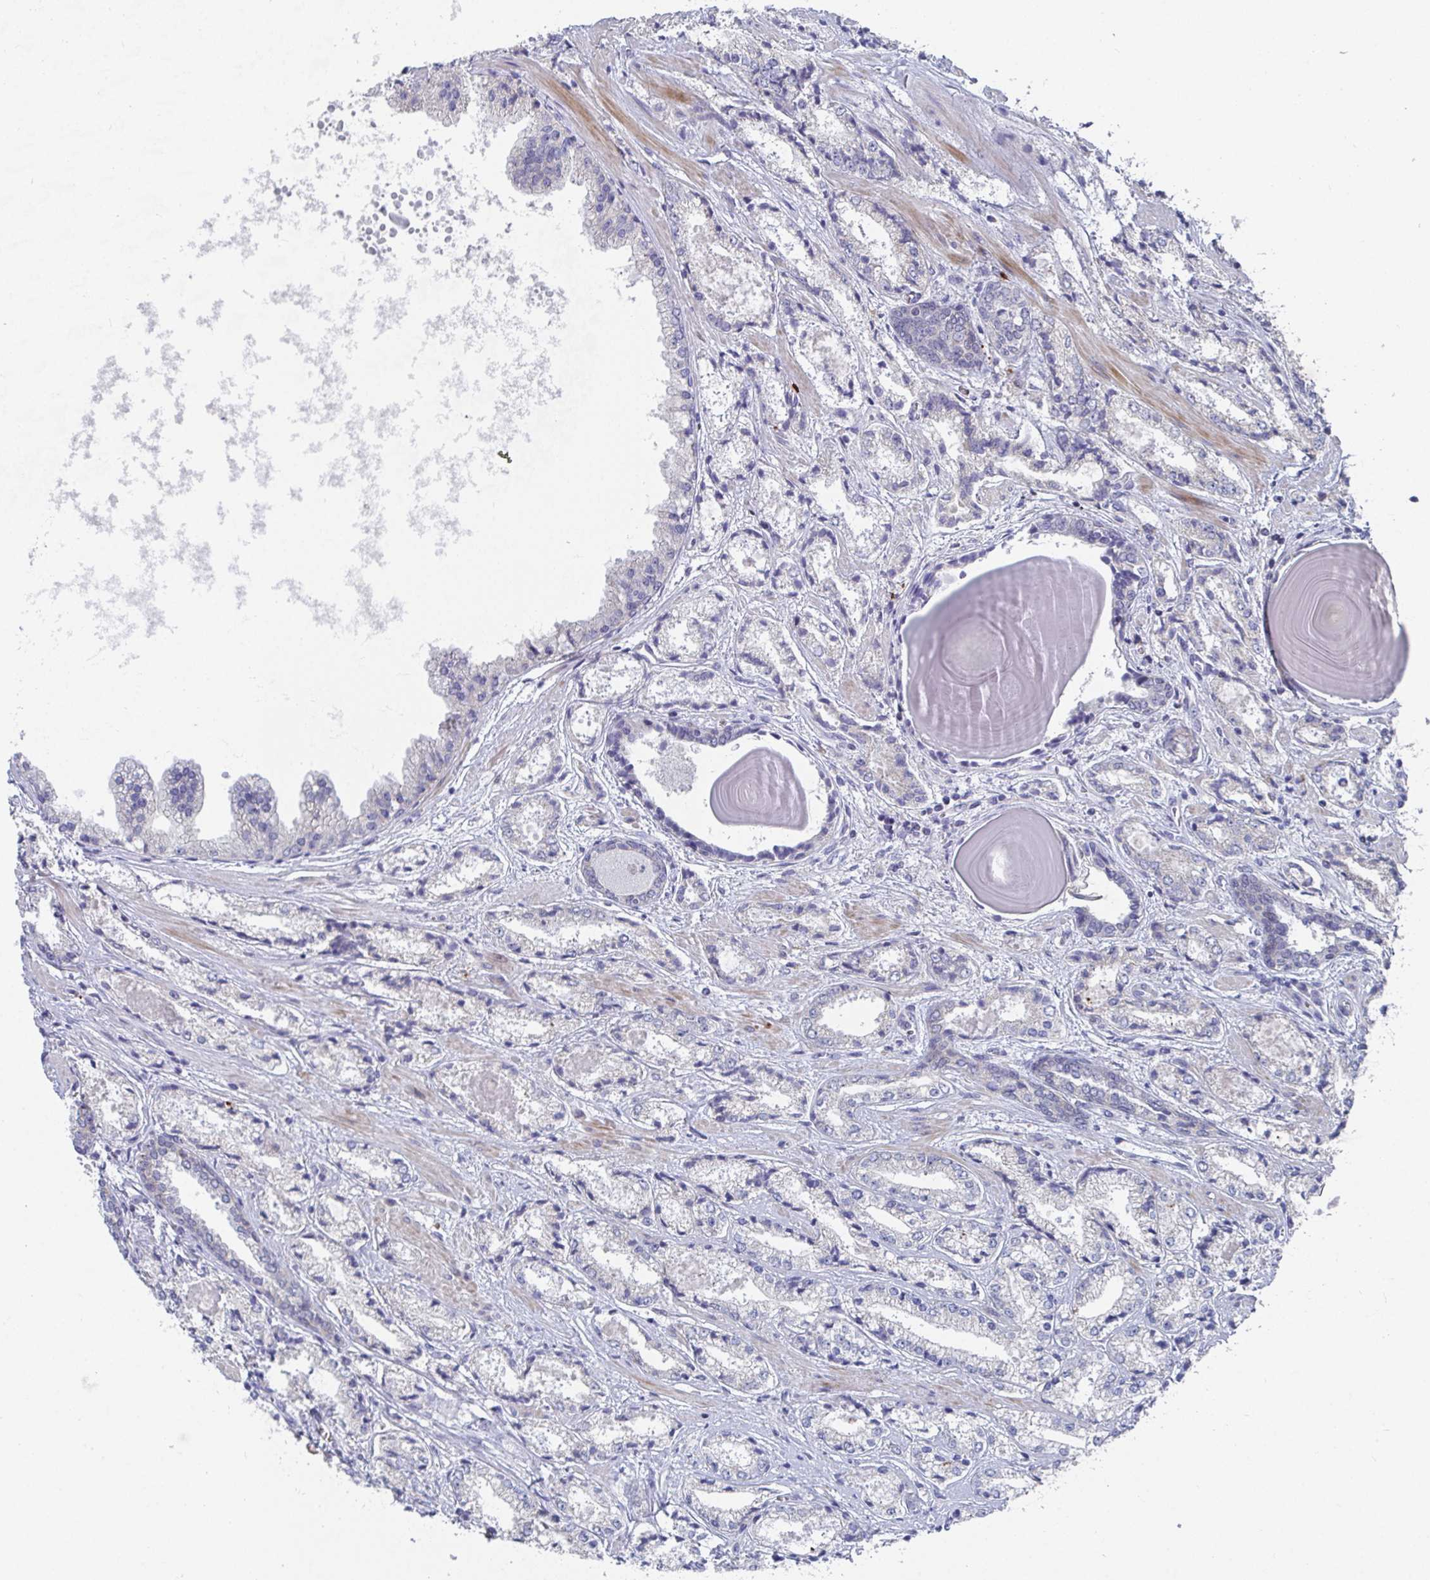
{"staining": {"intensity": "negative", "quantity": "none", "location": "none"}, "tissue": "prostate cancer", "cell_type": "Tumor cells", "image_type": "cancer", "snomed": [{"axis": "morphology", "description": "Adenocarcinoma, High grade"}, {"axis": "topography", "description": "Prostate"}], "caption": "Tumor cells show no significant protein staining in prostate high-grade adenocarcinoma.", "gene": "ATP5F1C", "patient": {"sex": "male", "age": 64}}